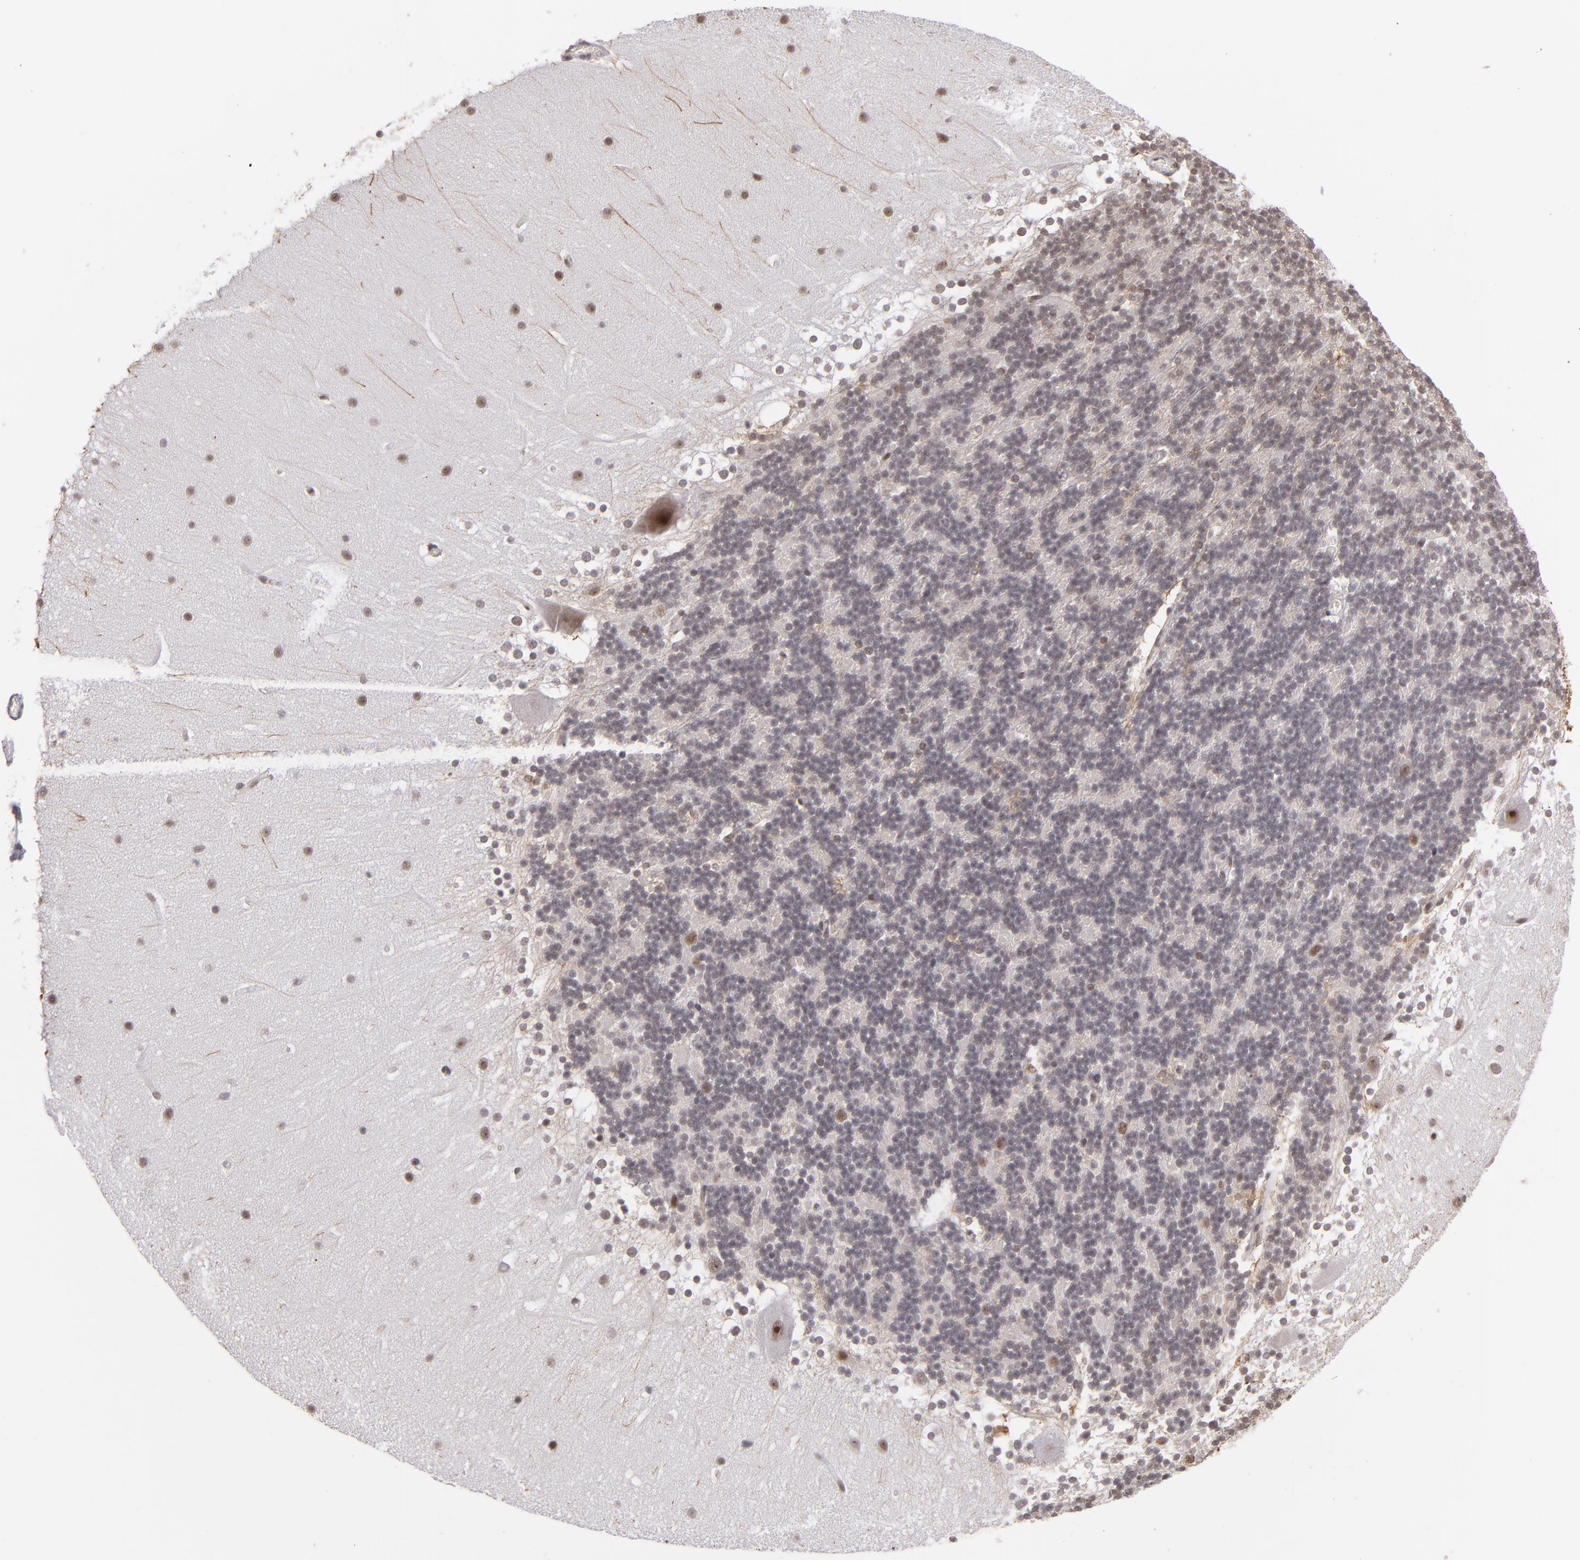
{"staining": {"intensity": "weak", "quantity": "25%-75%", "location": "nuclear"}, "tissue": "cerebellum", "cell_type": "Cells in granular layer", "image_type": "normal", "snomed": [{"axis": "morphology", "description": "Normal tissue, NOS"}, {"axis": "topography", "description": "Cerebellum"}], "caption": "Brown immunohistochemical staining in normal cerebellum reveals weak nuclear expression in approximately 25%-75% of cells in granular layer. (IHC, brightfield microscopy, high magnification).", "gene": "MLLT3", "patient": {"sex": "female", "age": 19}}